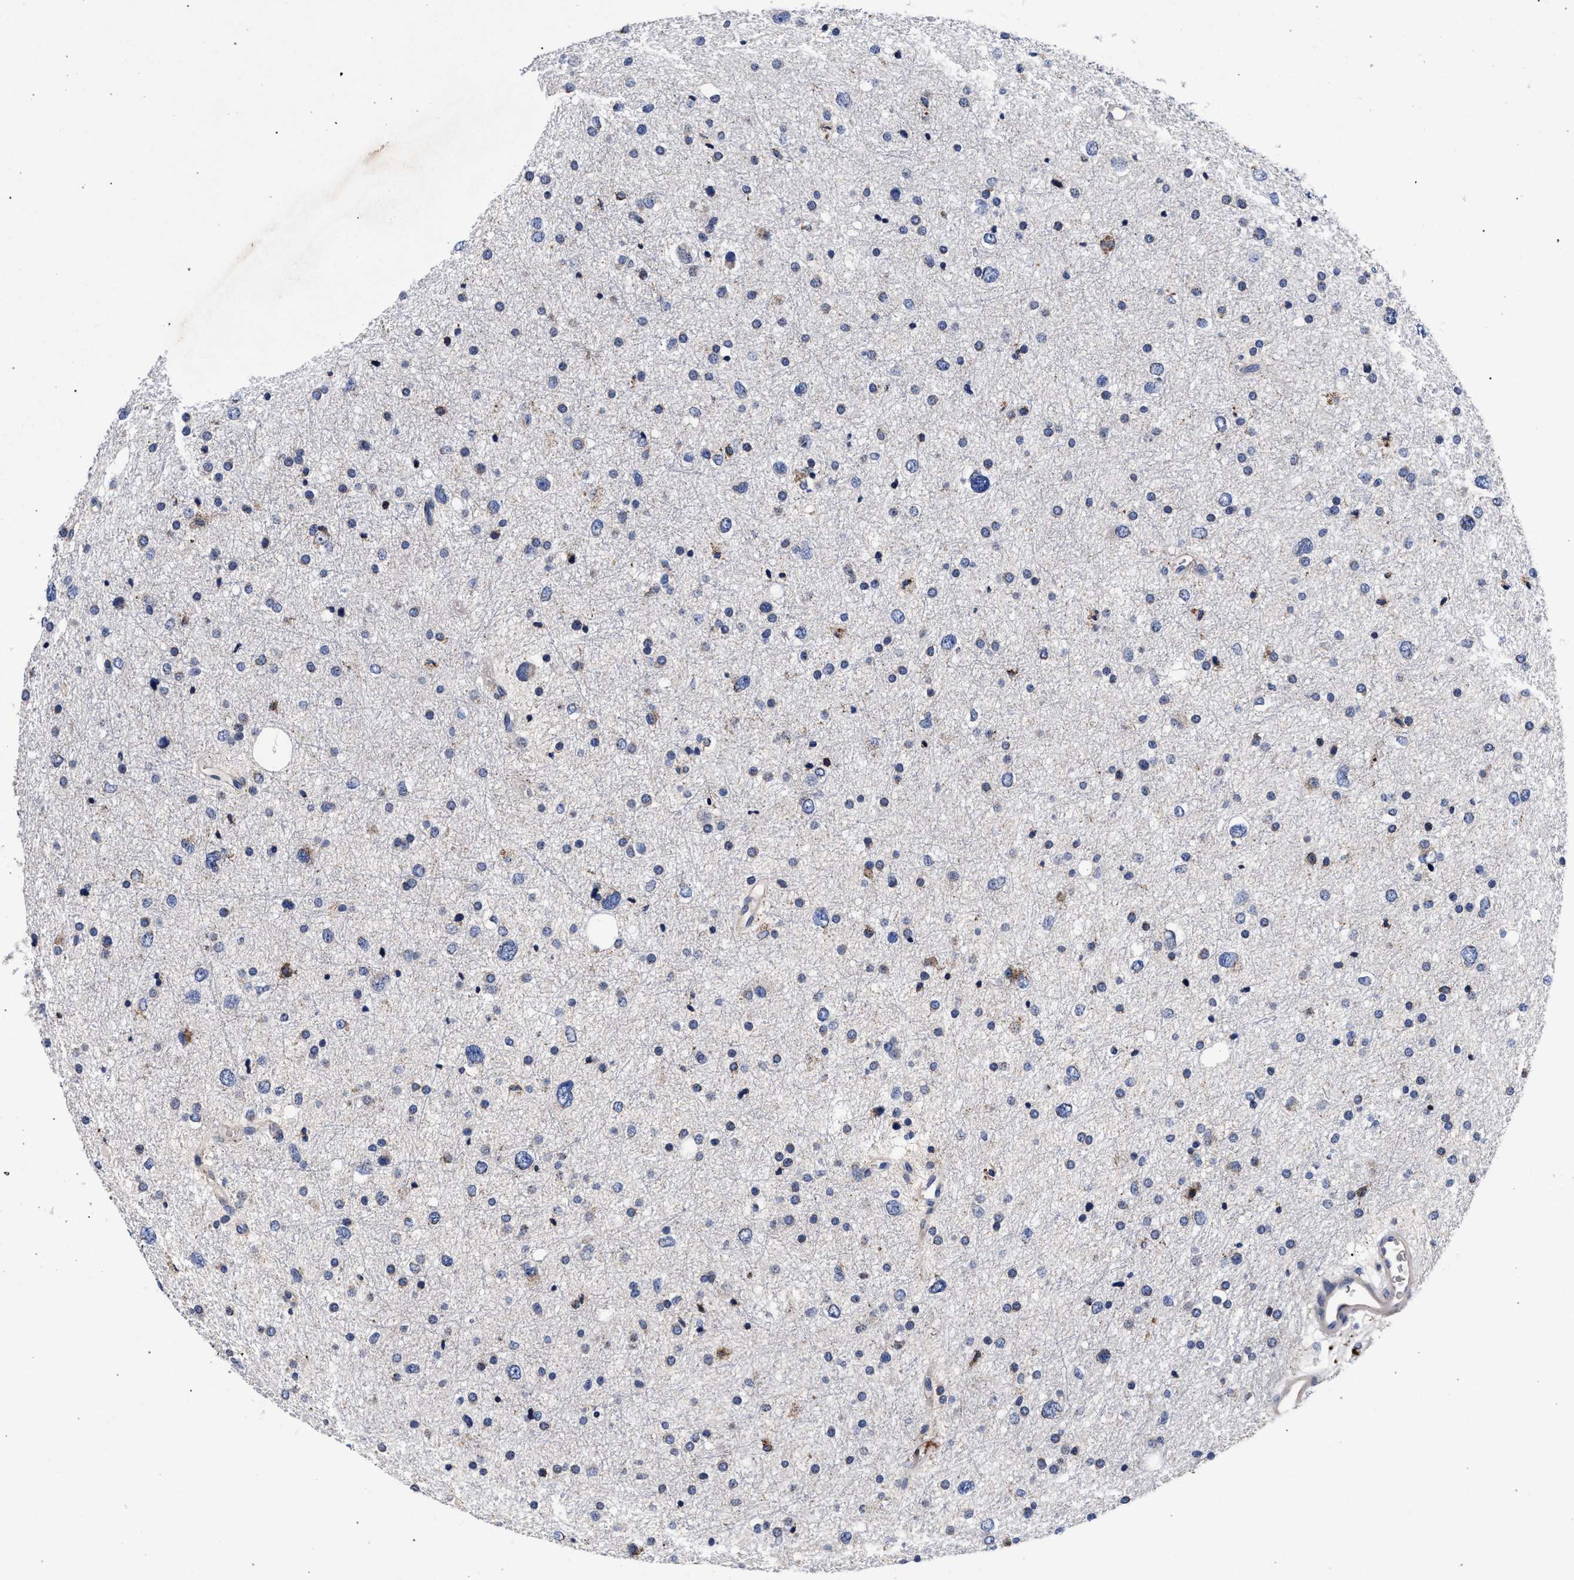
{"staining": {"intensity": "negative", "quantity": "none", "location": "none"}, "tissue": "glioma", "cell_type": "Tumor cells", "image_type": "cancer", "snomed": [{"axis": "morphology", "description": "Glioma, malignant, Low grade"}, {"axis": "topography", "description": "Brain"}], "caption": "Immunohistochemistry micrograph of glioma stained for a protein (brown), which demonstrates no staining in tumor cells.", "gene": "ACOX1", "patient": {"sex": "female", "age": 37}}